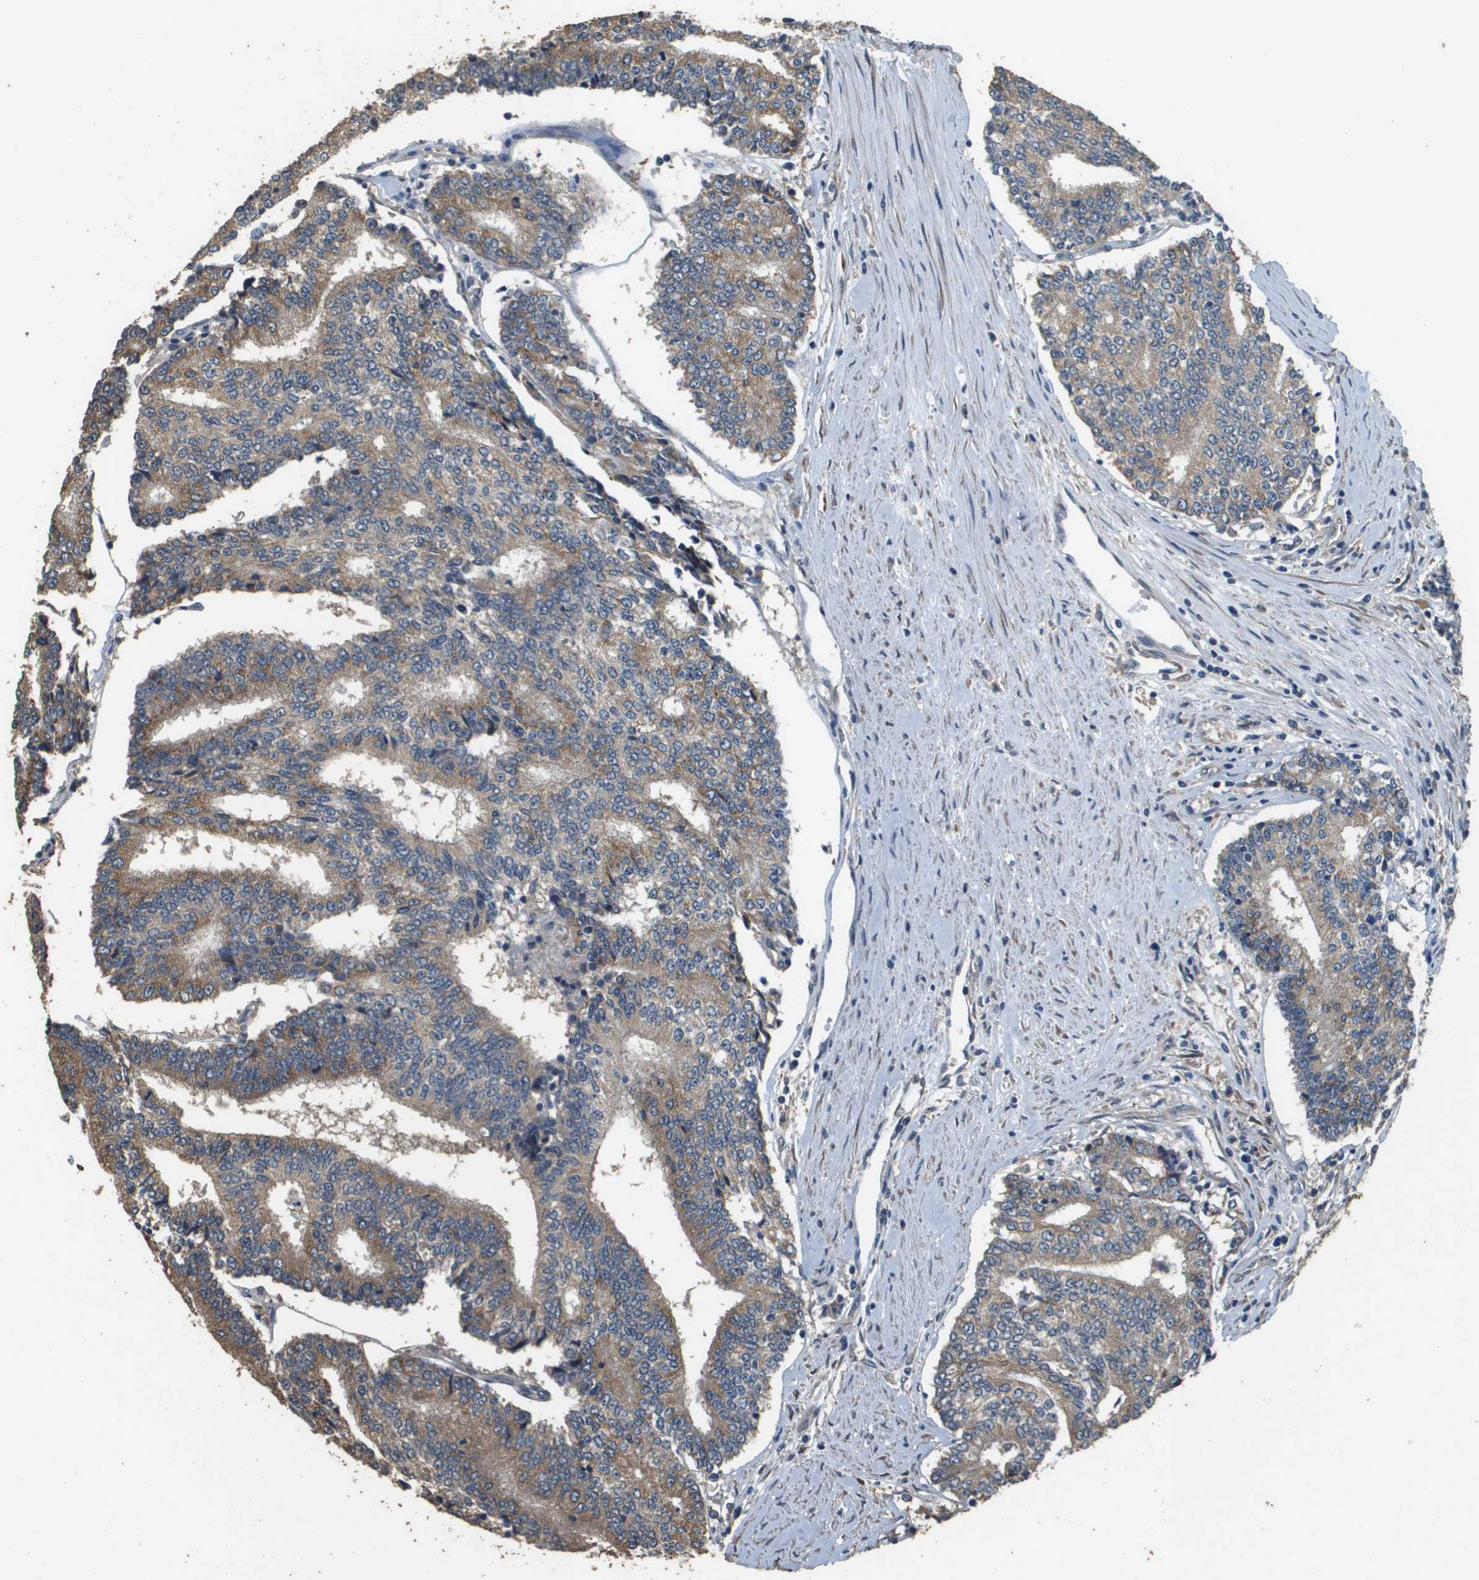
{"staining": {"intensity": "weak", "quantity": ">75%", "location": "cytoplasmic/membranous"}, "tissue": "prostate cancer", "cell_type": "Tumor cells", "image_type": "cancer", "snomed": [{"axis": "morphology", "description": "Normal tissue, NOS"}, {"axis": "morphology", "description": "Adenocarcinoma, High grade"}, {"axis": "topography", "description": "Prostate"}, {"axis": "topography", "description": "Seminal veicle"}], "caption": "A high-resolution image shows IHC staining of adenocarcinoma (high-grade) (prostate), which displays weak cytoplasmic/membranous expression in approximately >75% of tumor cells.", "gene": "RAB6B", "patient": {"sex": "male", "age": 55}}